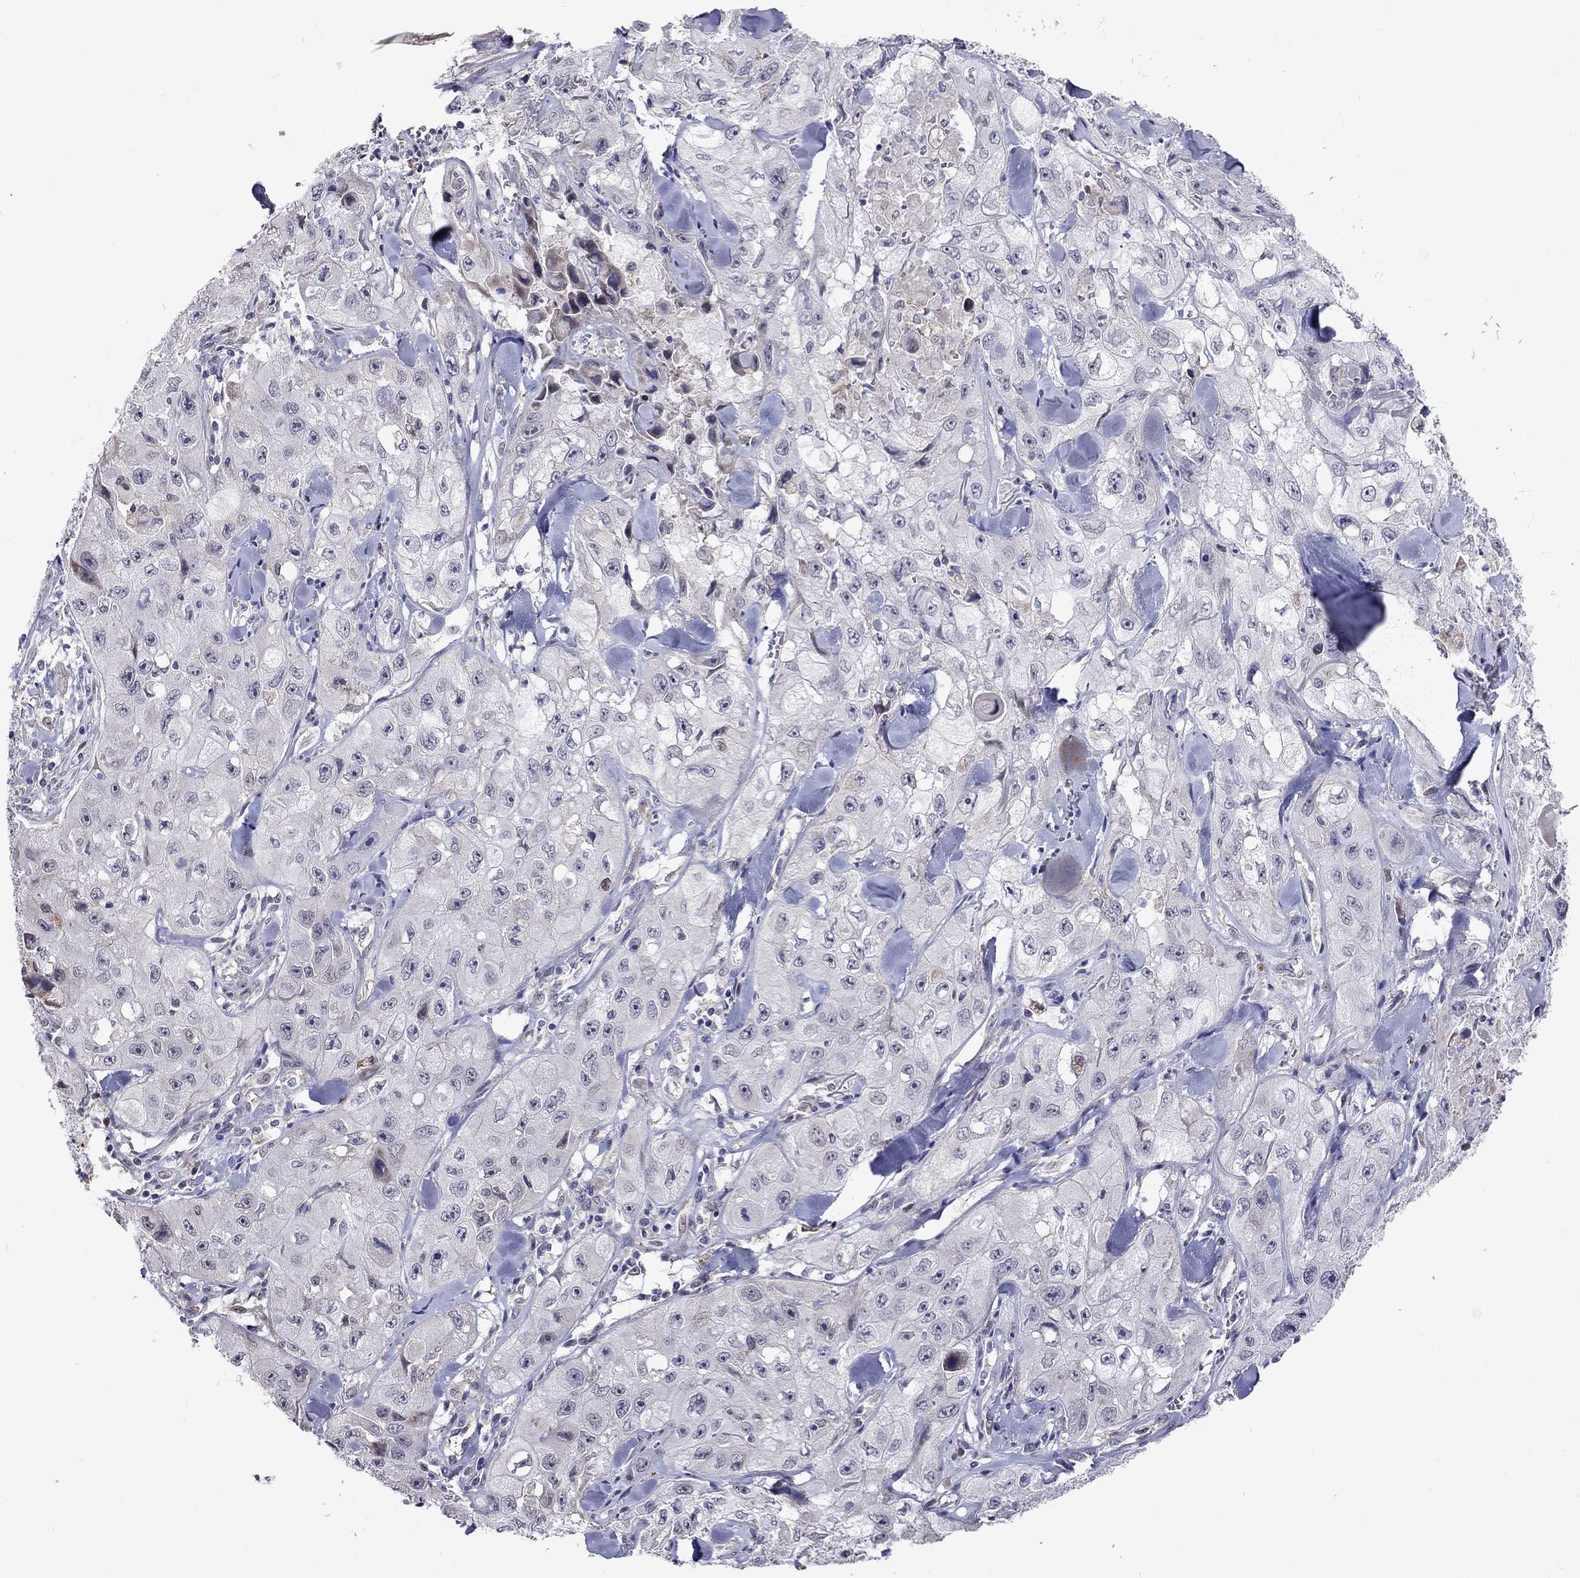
{"staining": {"intensity": "negative", "quantity": "none", "location": "none"}, "tissue": "skin cancer", "cell_type": "Tumor cells", "image_type": "cancer", "snomed": [{"axis": "morphology", "description": "Squamous cell carcinoma, NOS"}, {"axis": "topography", "description": "Skin"}, {"axis": "topography", "description": "Subcutis"}], "caption": "Histopathology image shows no significant protein staining in tumor cells of skin squamous cell carcinoma. (DAB immunohistochemistry, high magnification).", "gene": "ADAM28", "patient": {"sex": "male", "age": 73}}